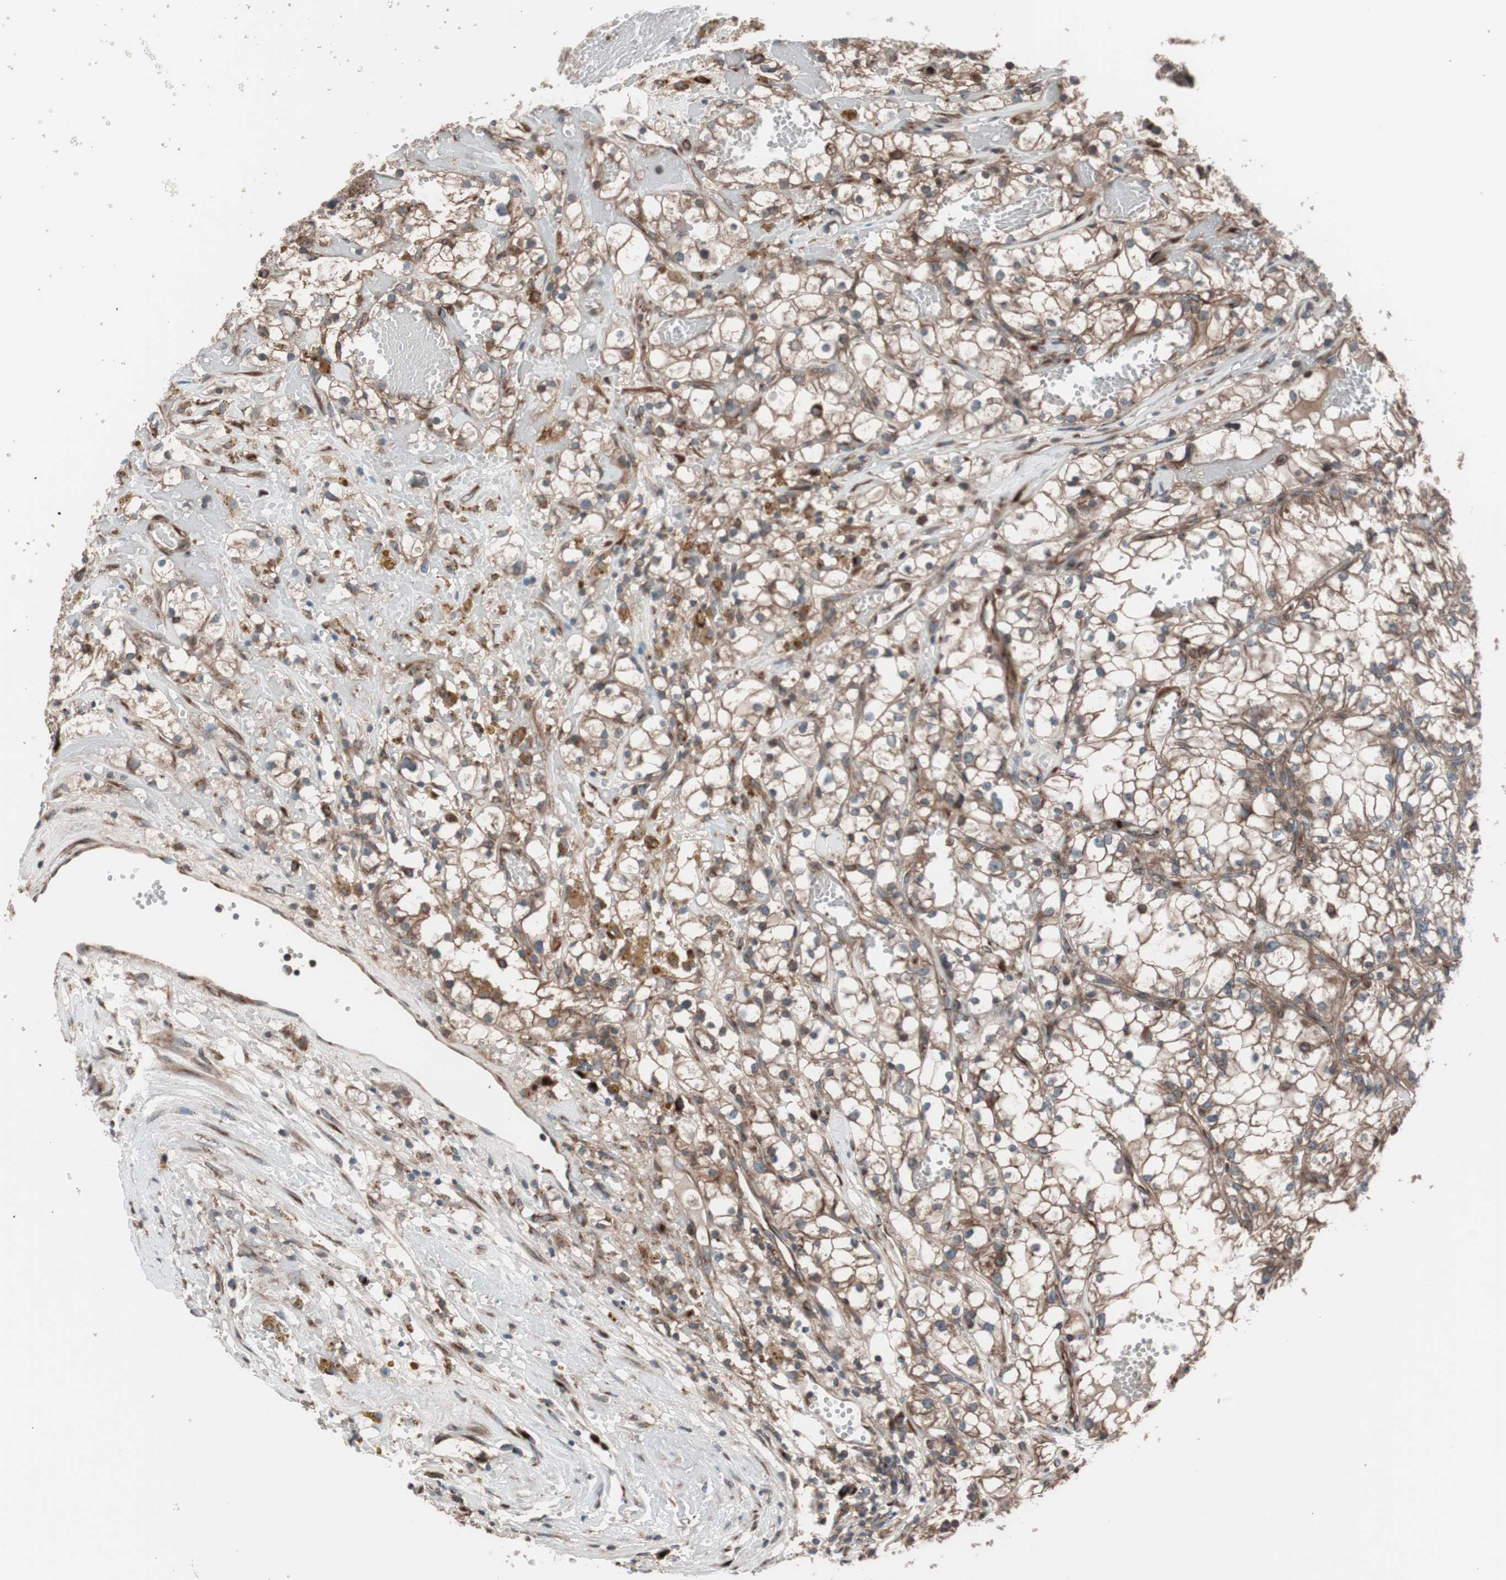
{"staining": {"intensity": "moderate", "quantity": "25%-75%", "location": "cytoplasmic/membranous"}, "tissue": "renal cancer", "cell_type": "Tumor cells", "image_type": "cancer", "snomed": [{"axis": "morphology", "description": "Adenocarcinoma, NOS"}, {"axis": "topography", "description": "Kidney"}], "caption": "A high-resolution photomicrograph shows immunohistochemistry (IHC) staining of adenocarcinoma (renal), which reveals moderate cytoplasmic/membranous positivity in approximately 25%-75% of tumor cells.", "gene": "SEC31A", "patient": {"sex": "male", "age": 56}}